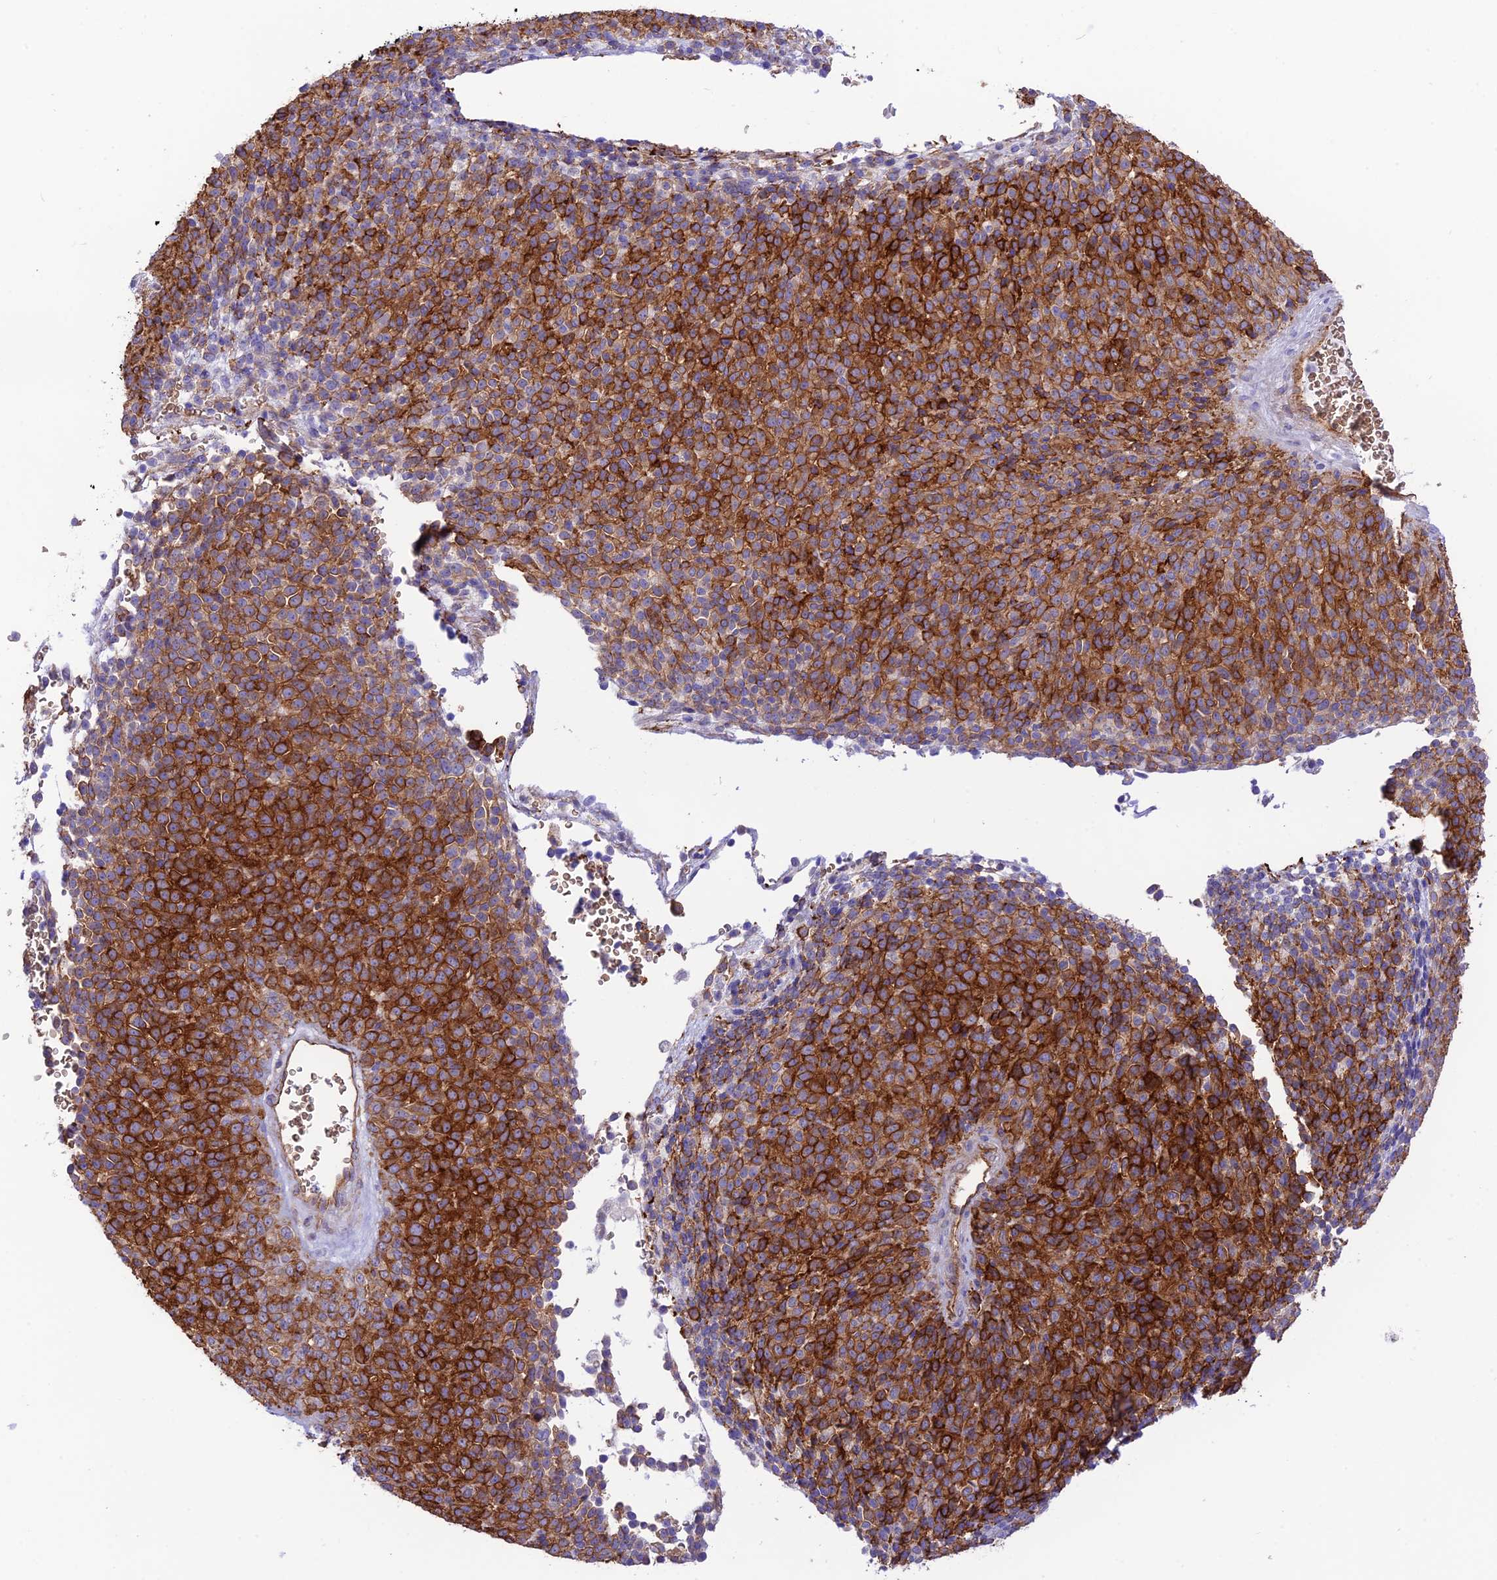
{"staining": {"intensity": "strong", "quantity": ">75%", "location": "cytoplasmic/membranous"}, "tissue": "melanoma", "cell_type": "Tumor cells", "image_type": "cancer", "snomed": [{"axis": "morphology", "description": "Malignant melanoma, Metastatic site"}, {"axis": "topography", "description": "Brain"}], "caption": "A high amount of strong cytoplasmic/membranous positivity is seen in about >75% of tumor cells in melanoma tissue. (brown staining indicates protein expression, while blue staining denotes nuclei).", "gene": "YPEL5", "patient": {"sex": "female", "age": 56}}